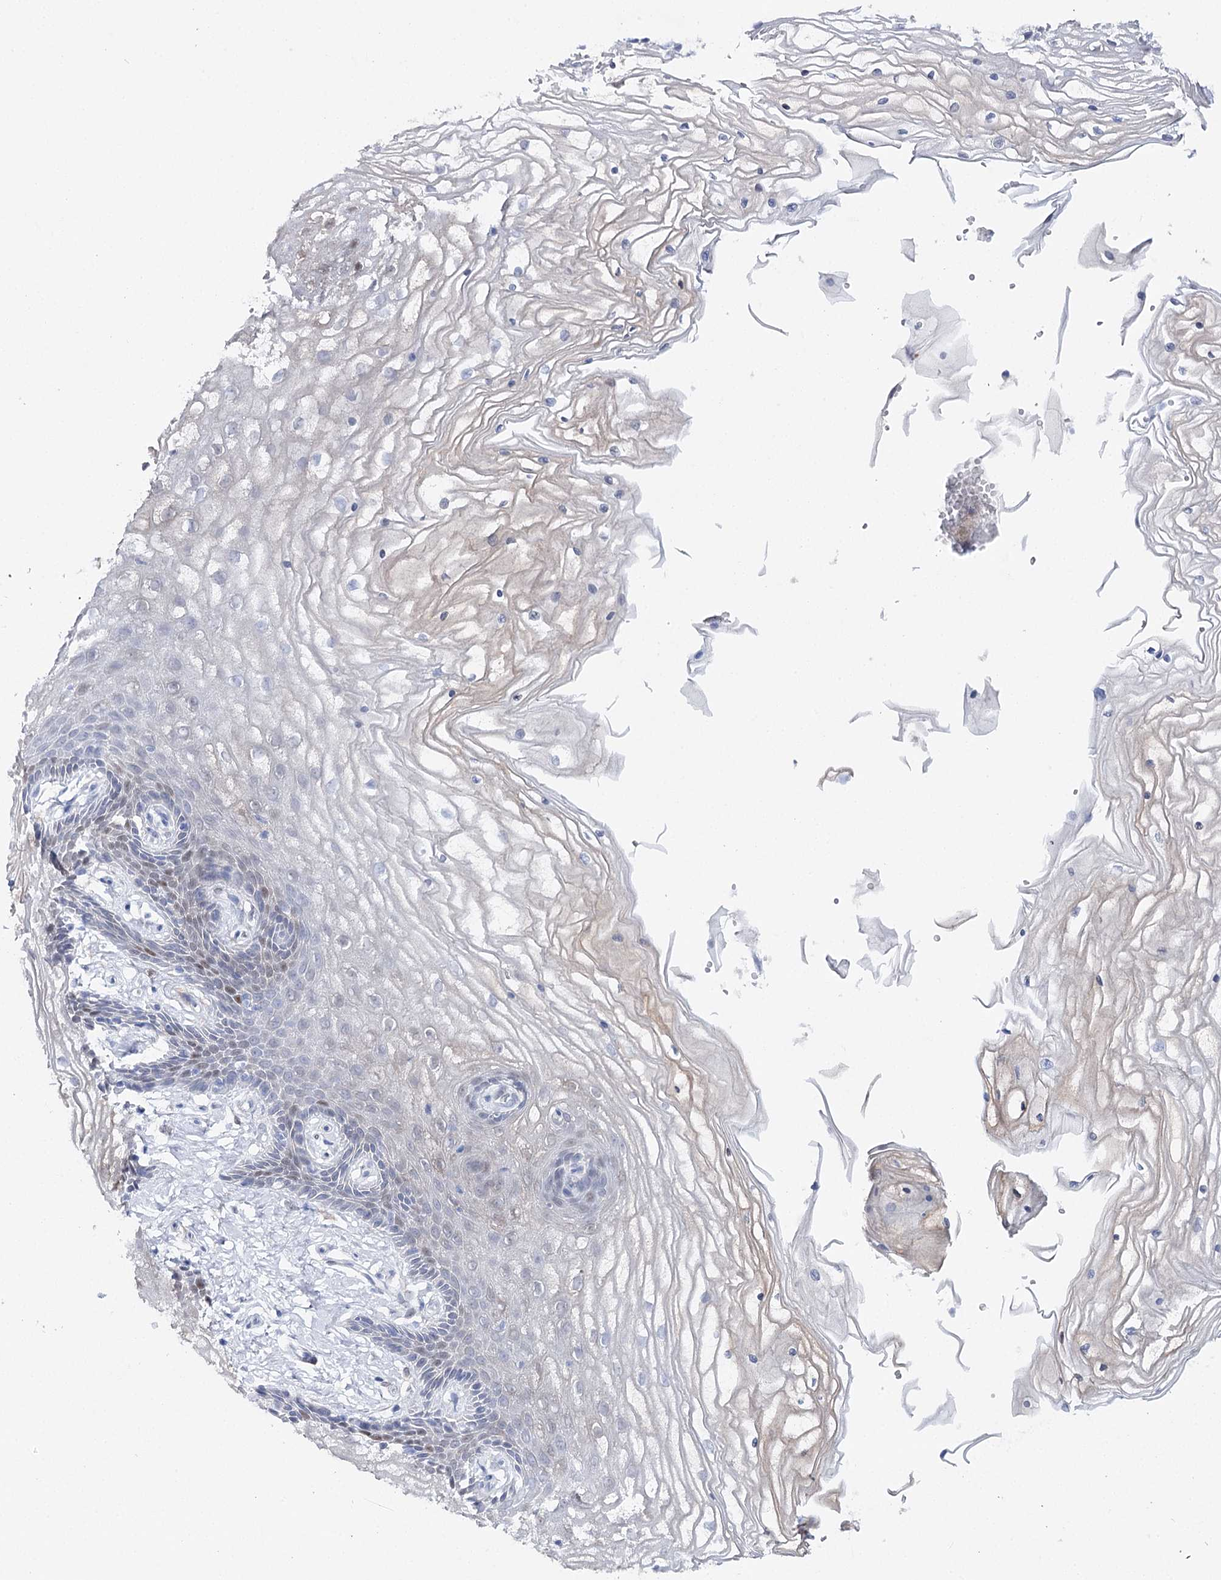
{"staining": {"intensity": "moderate", "quantity": "<25%", "location": "nuclear"}, "tissue": "vagina", "cell_type": "Squamous epithelial cells", "image_type": "normal", "snomed": [{"axis": "morphology", "description": "Normal tissue, NOS"}, {"axis": "topography", "description": "Vagina"}, {"axis": "topography", "description": "Cervix"}], "caption": "Immunohistochemistry (IHC) histopathology image of normal vagina: vagina stained using immunohistochemistry (IHC) exhibits low levels of moderate protein expression localized specifically in the nuclear of squamous epithelial cells, appearing as a nuclear brown color.", "gene": "UGDH", "patient": {"sex": "female", "age": 40}}